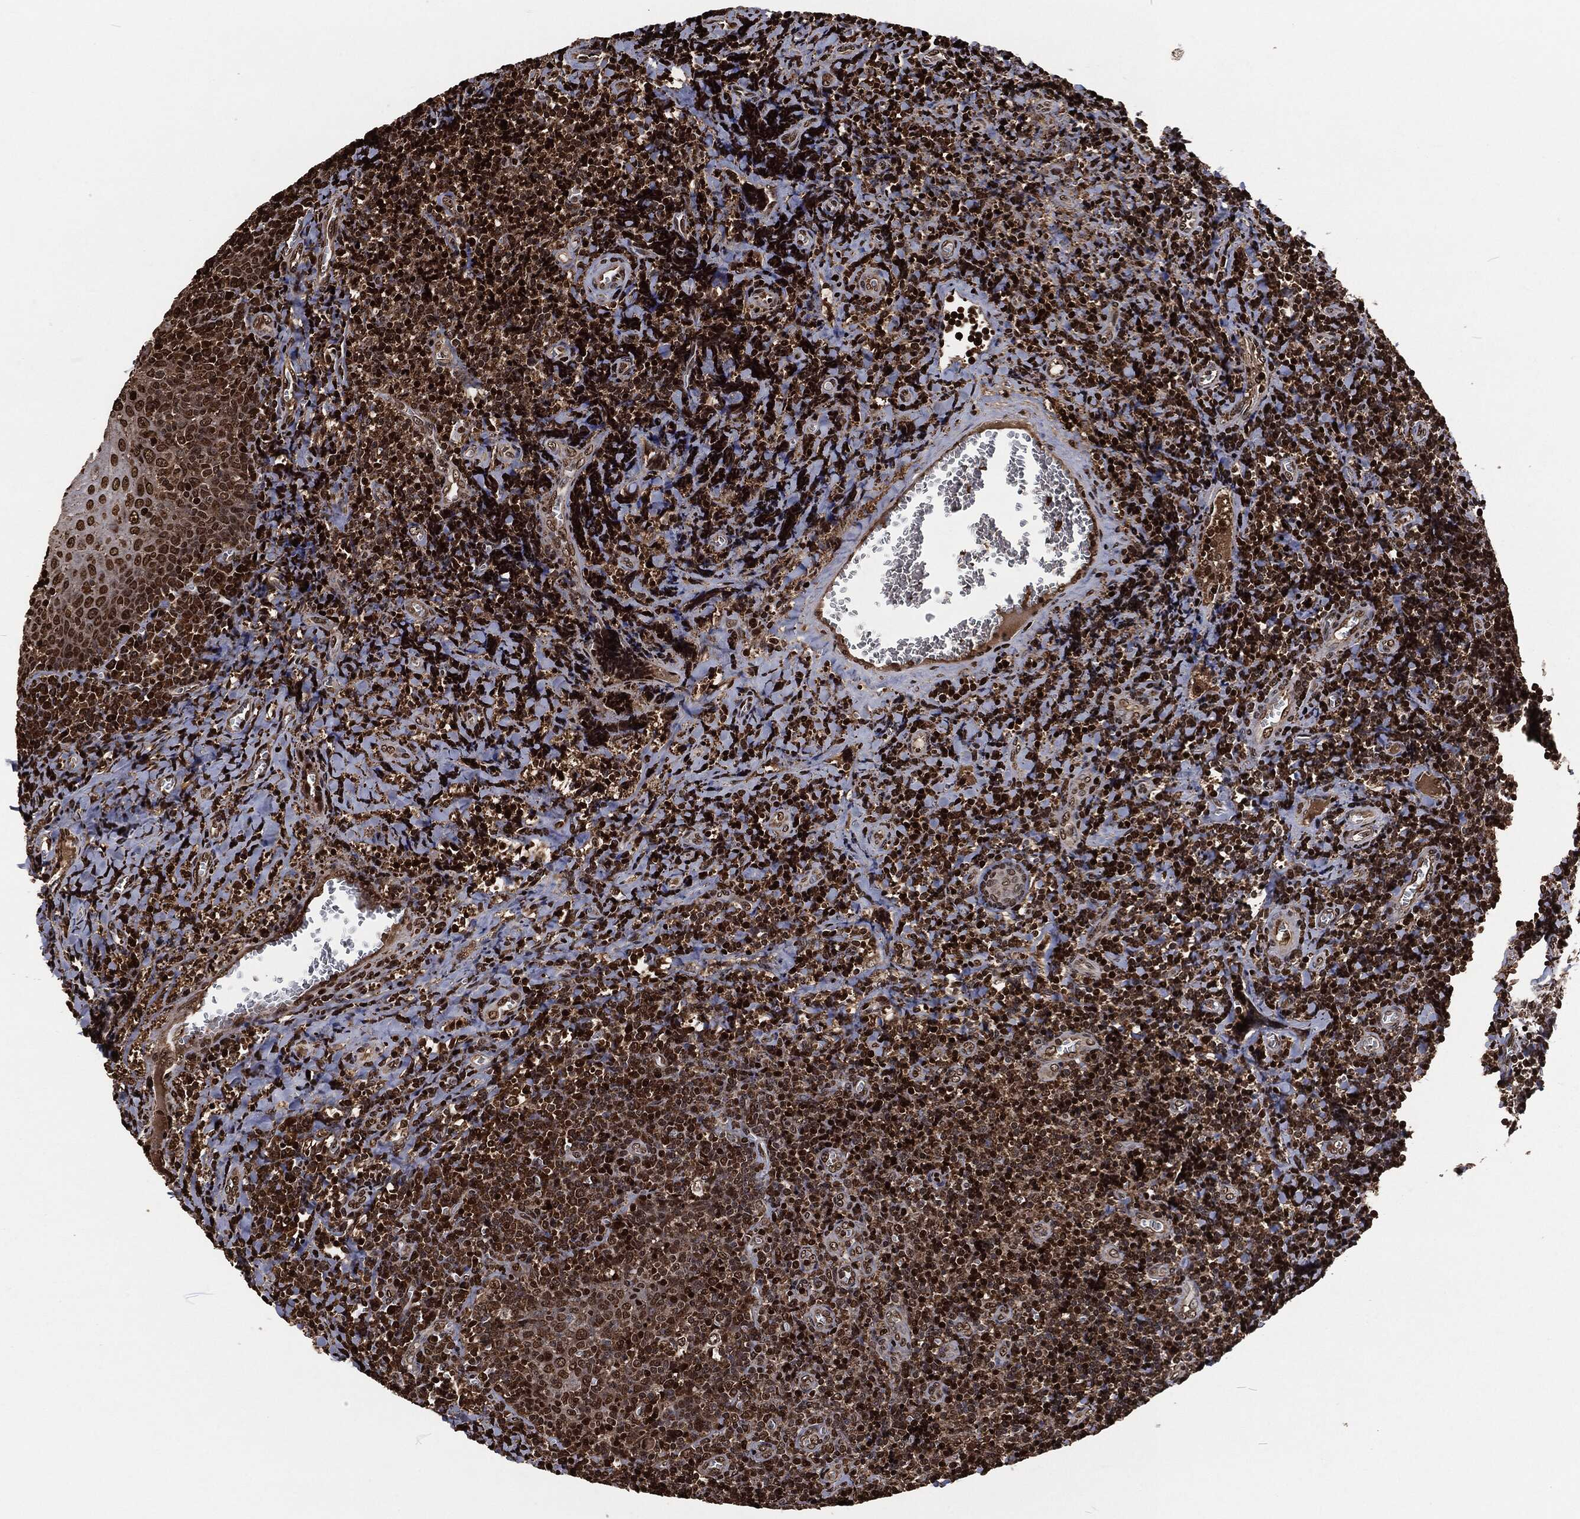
{"staining": {"intensity": "strong", "quantity": "<25%", "location": "nuclear"}, "tissue": "tonsil", "cell_type": "Germinal center cells", "image_type": "normal", "snomed": [{"axis": "morphology", "description": "Normal tissue, NOS"}, {"axis": "morphology", "description": "Inflammation, NOS"}, {"axis": "topography", "description": "Tonsil"}], "caption": "Immunohistochemistry (DAB) staining of benign tonsil shows strong nuclear protein positivity in about <25% of germinal center cells. The protein of interest is stained brown, and the nuclei are stained in blue (DAB IHC with brightfield microscopy, high magnification).", "gene": "SNAI1", "patient": {"sex": "female", "age": 31}}